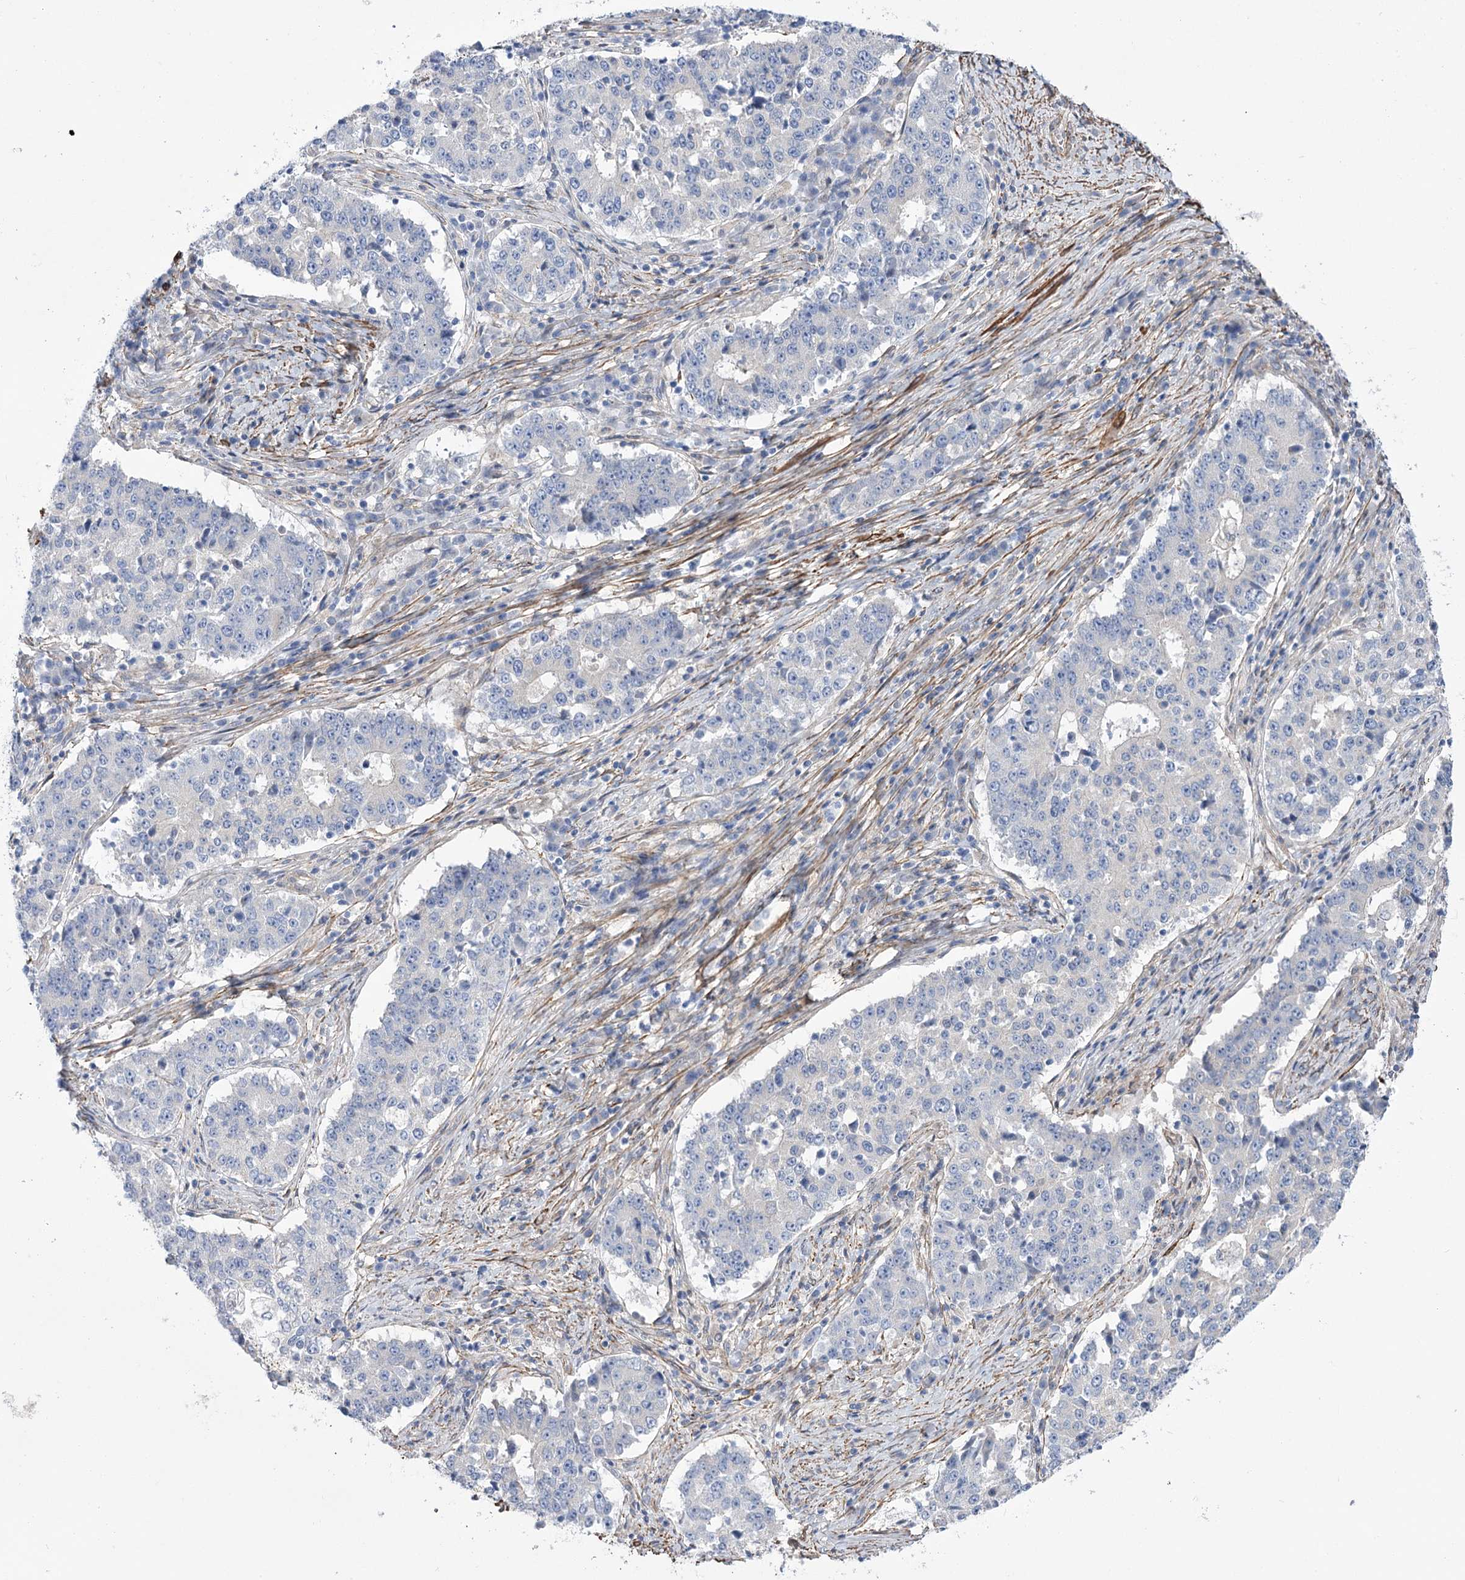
{"staining": {"intensity": "negative", "quantity": "none", "location": "none"}, "tissue": "stomach cancer", "cell_type": "Tumor cells", "image_type": "cancer", "snomed": [{"axis": "morphology", "description": "Adenocarcinoma, NOS"}, {"axis": "topography", "description": "Stomach"}], "caption": "This is an immunohistochemistry (IHC) image of stomach cancer. There is no staining in tumor cells.", "gene": "WASHC3", "patient": {"sex": "male", "age": 59}}